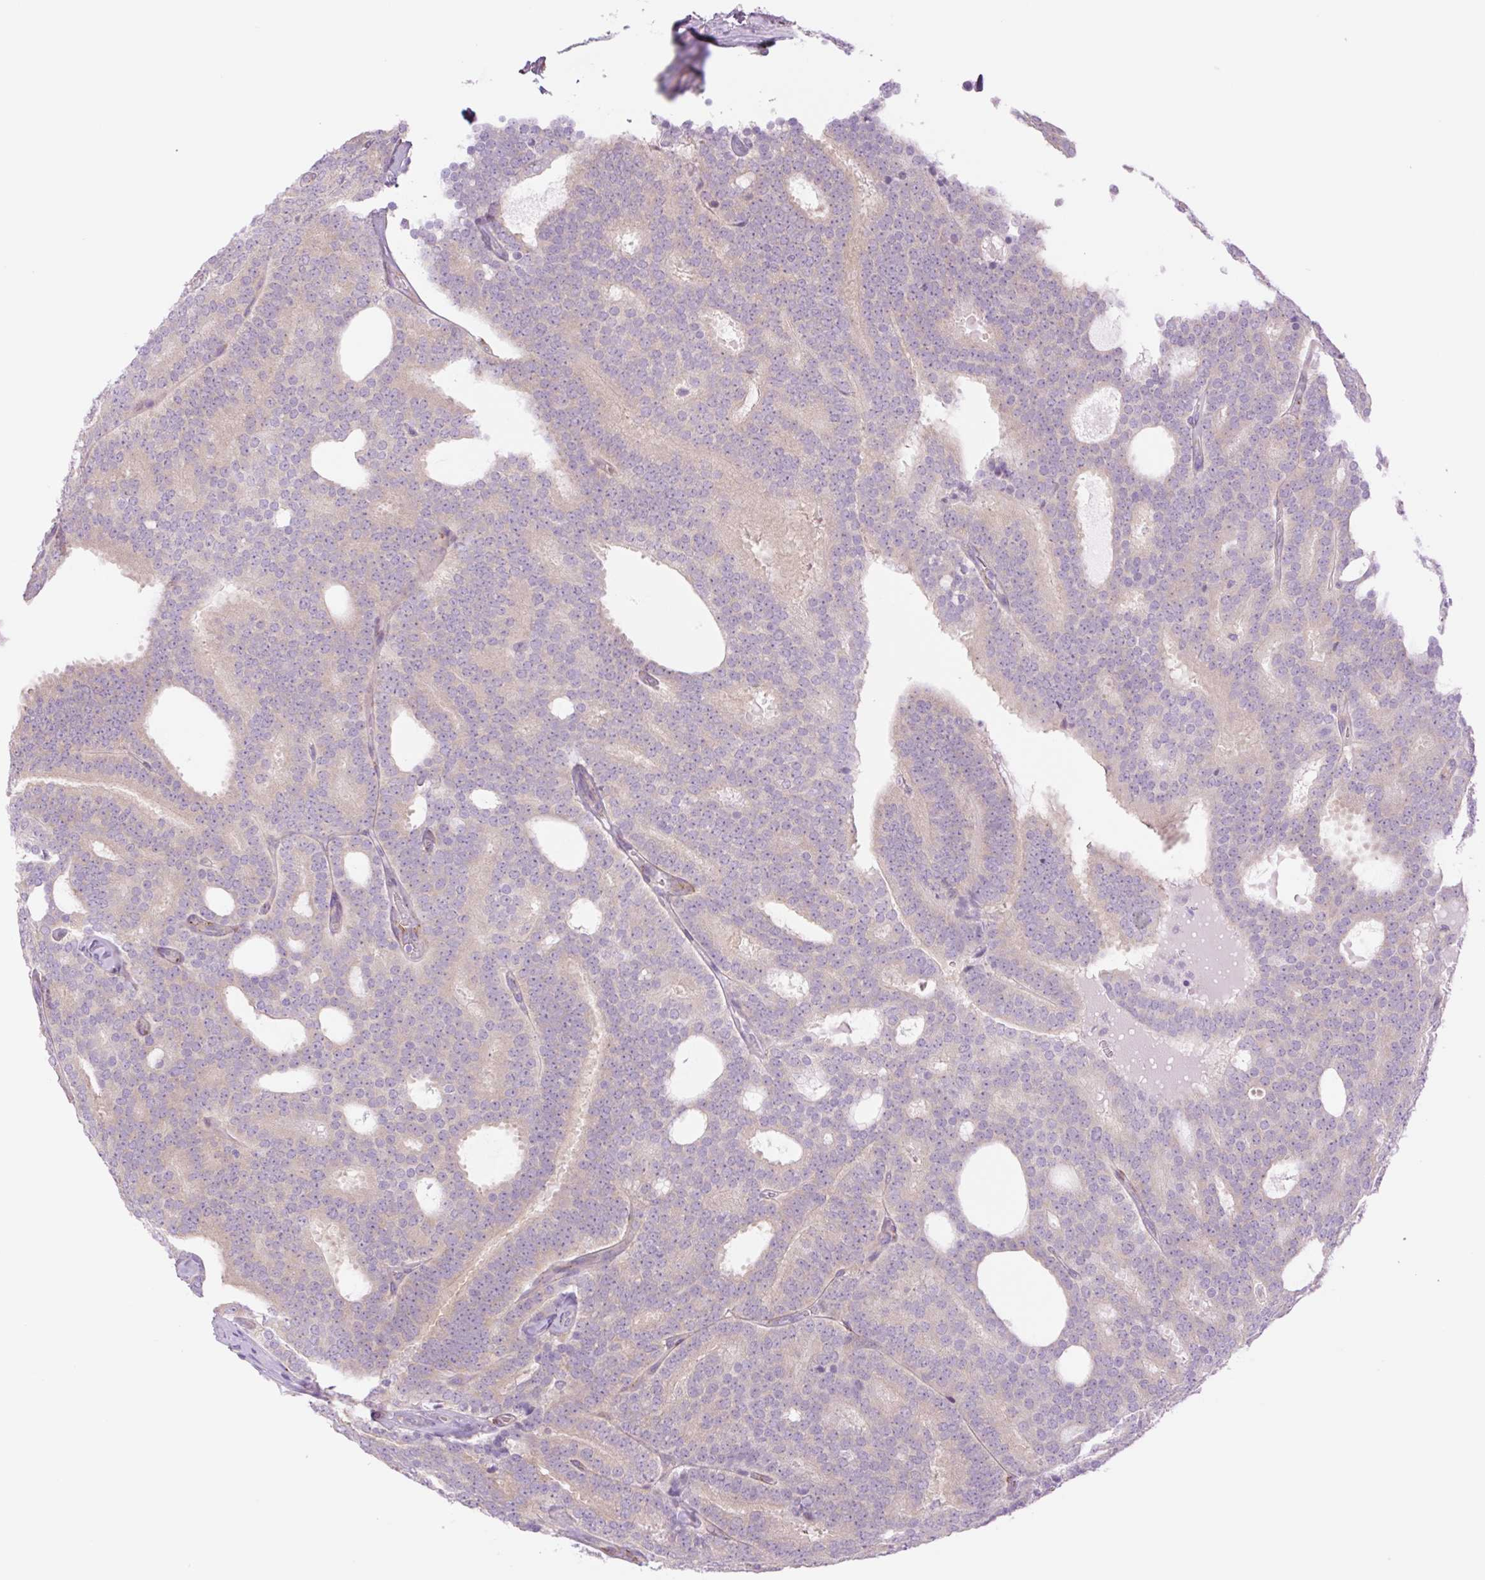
{"staining": {"intensity": "weak", "quantity": "<25%", "location": "cytoplasmic/membranous"}, "tissue": "prostate cancer", "cell_type": "Tumor cells", "image_type": "cancer", "snomed": [{"axis": "morphology", "description": "Adenocarcinoma, High grade"}, {"axis": "topography", "description": "Prostate"}], "caption": "Image shows no significant protein positivity in tumor cells of prostate cancer.", "gene": "COL5A1", "patient": {"sex": "male", "age": 65}}